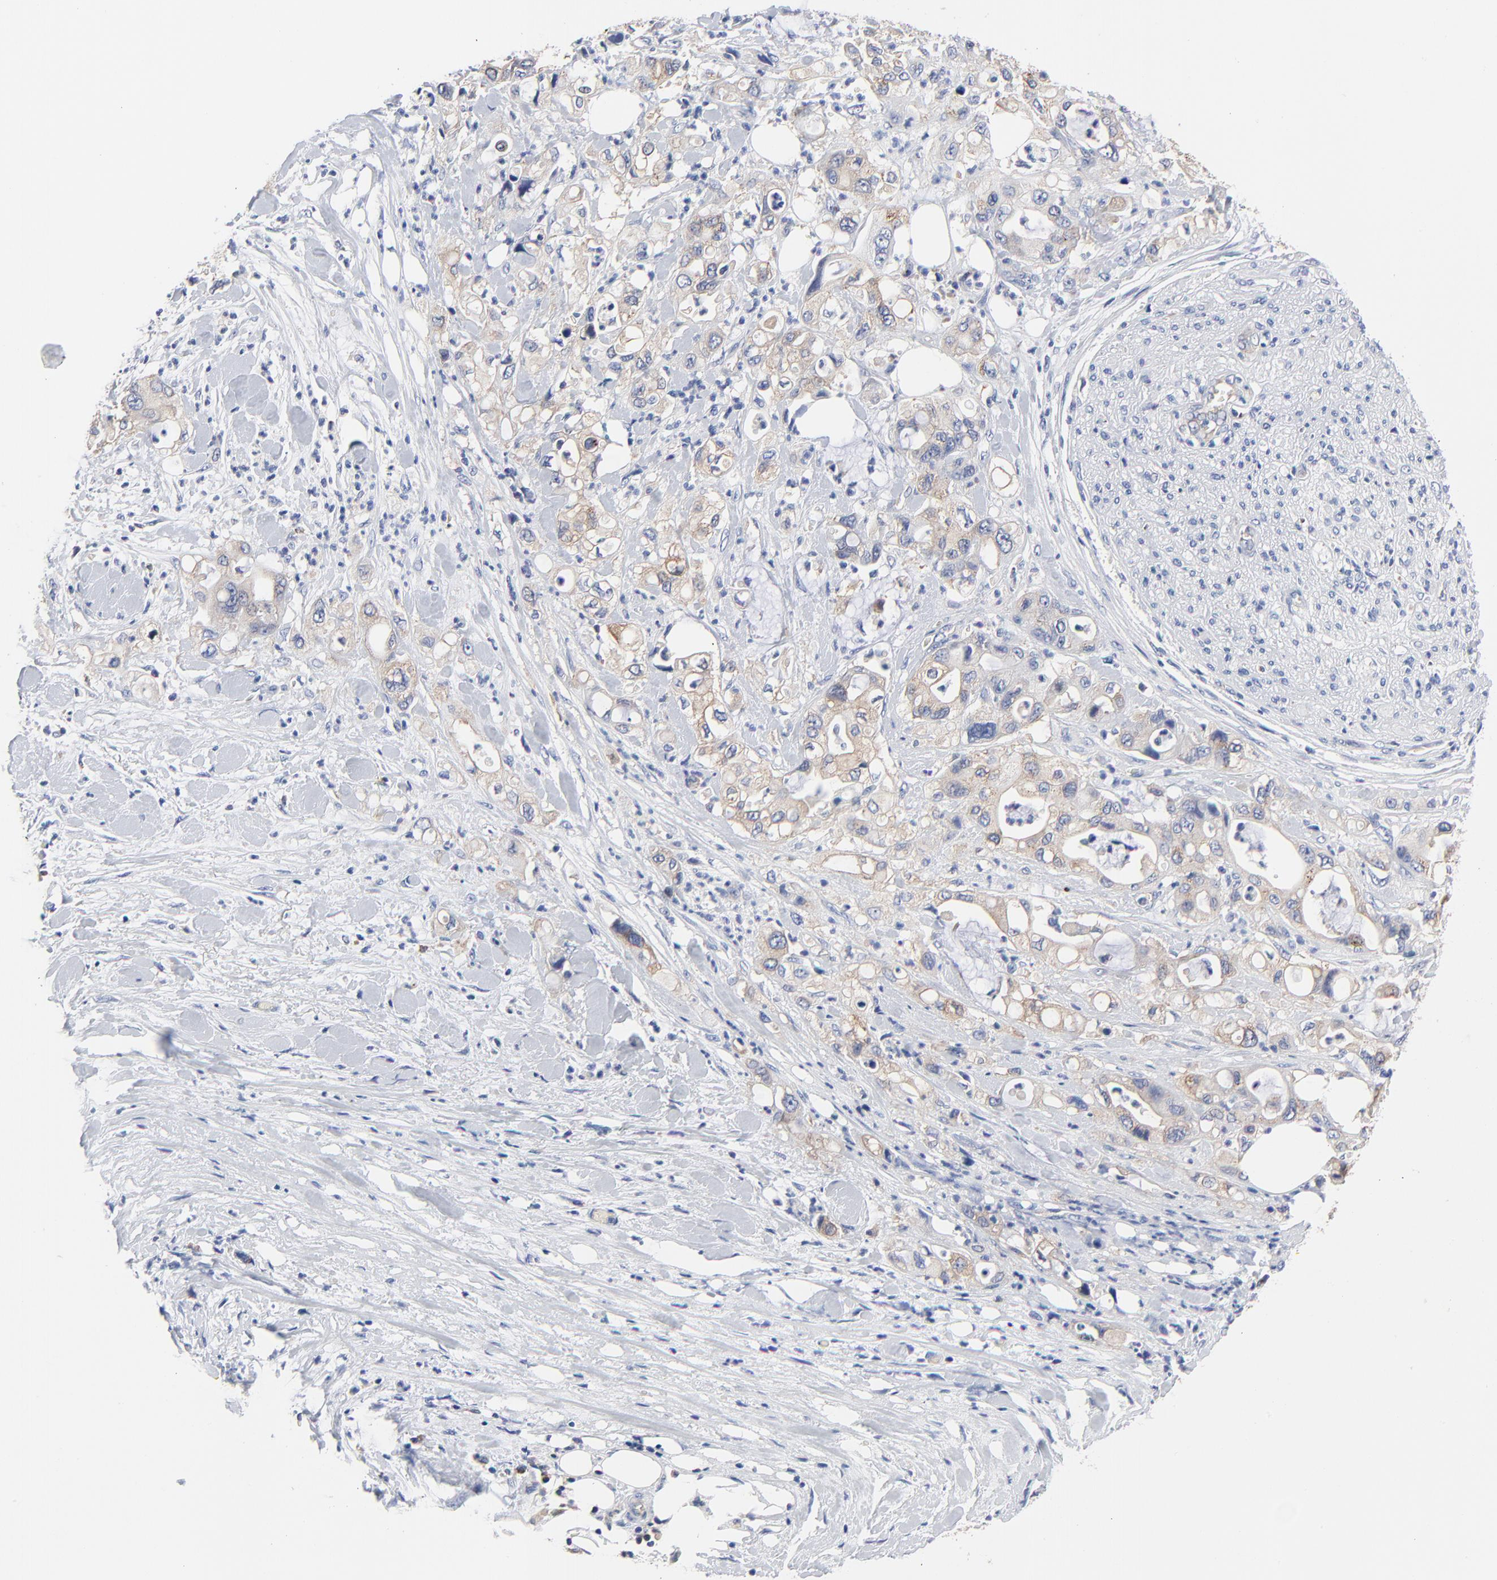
{"staining": {"intensity": "weak", "quantity": ">75%", "location": "cytoplasmic/membranous"}, "tissue": "pancreatic cancer", "cell_type": "Tumor cells", "image_type": "cancer", "snomed": [{"axis": "morphology", "description": "Adenocarcinoma, NOS"}, {"axis": "topography", "description": "Pancreas"}], "caption": "DAB immunohistochemical staining of pancreatic cancer (adenocarcinoma) exhibits weak cytoplasmic/membranous protein expression in about >75% of tumor cells.", "gene": "CD2AP", "patient": {"sex": "male", "age": 70}}